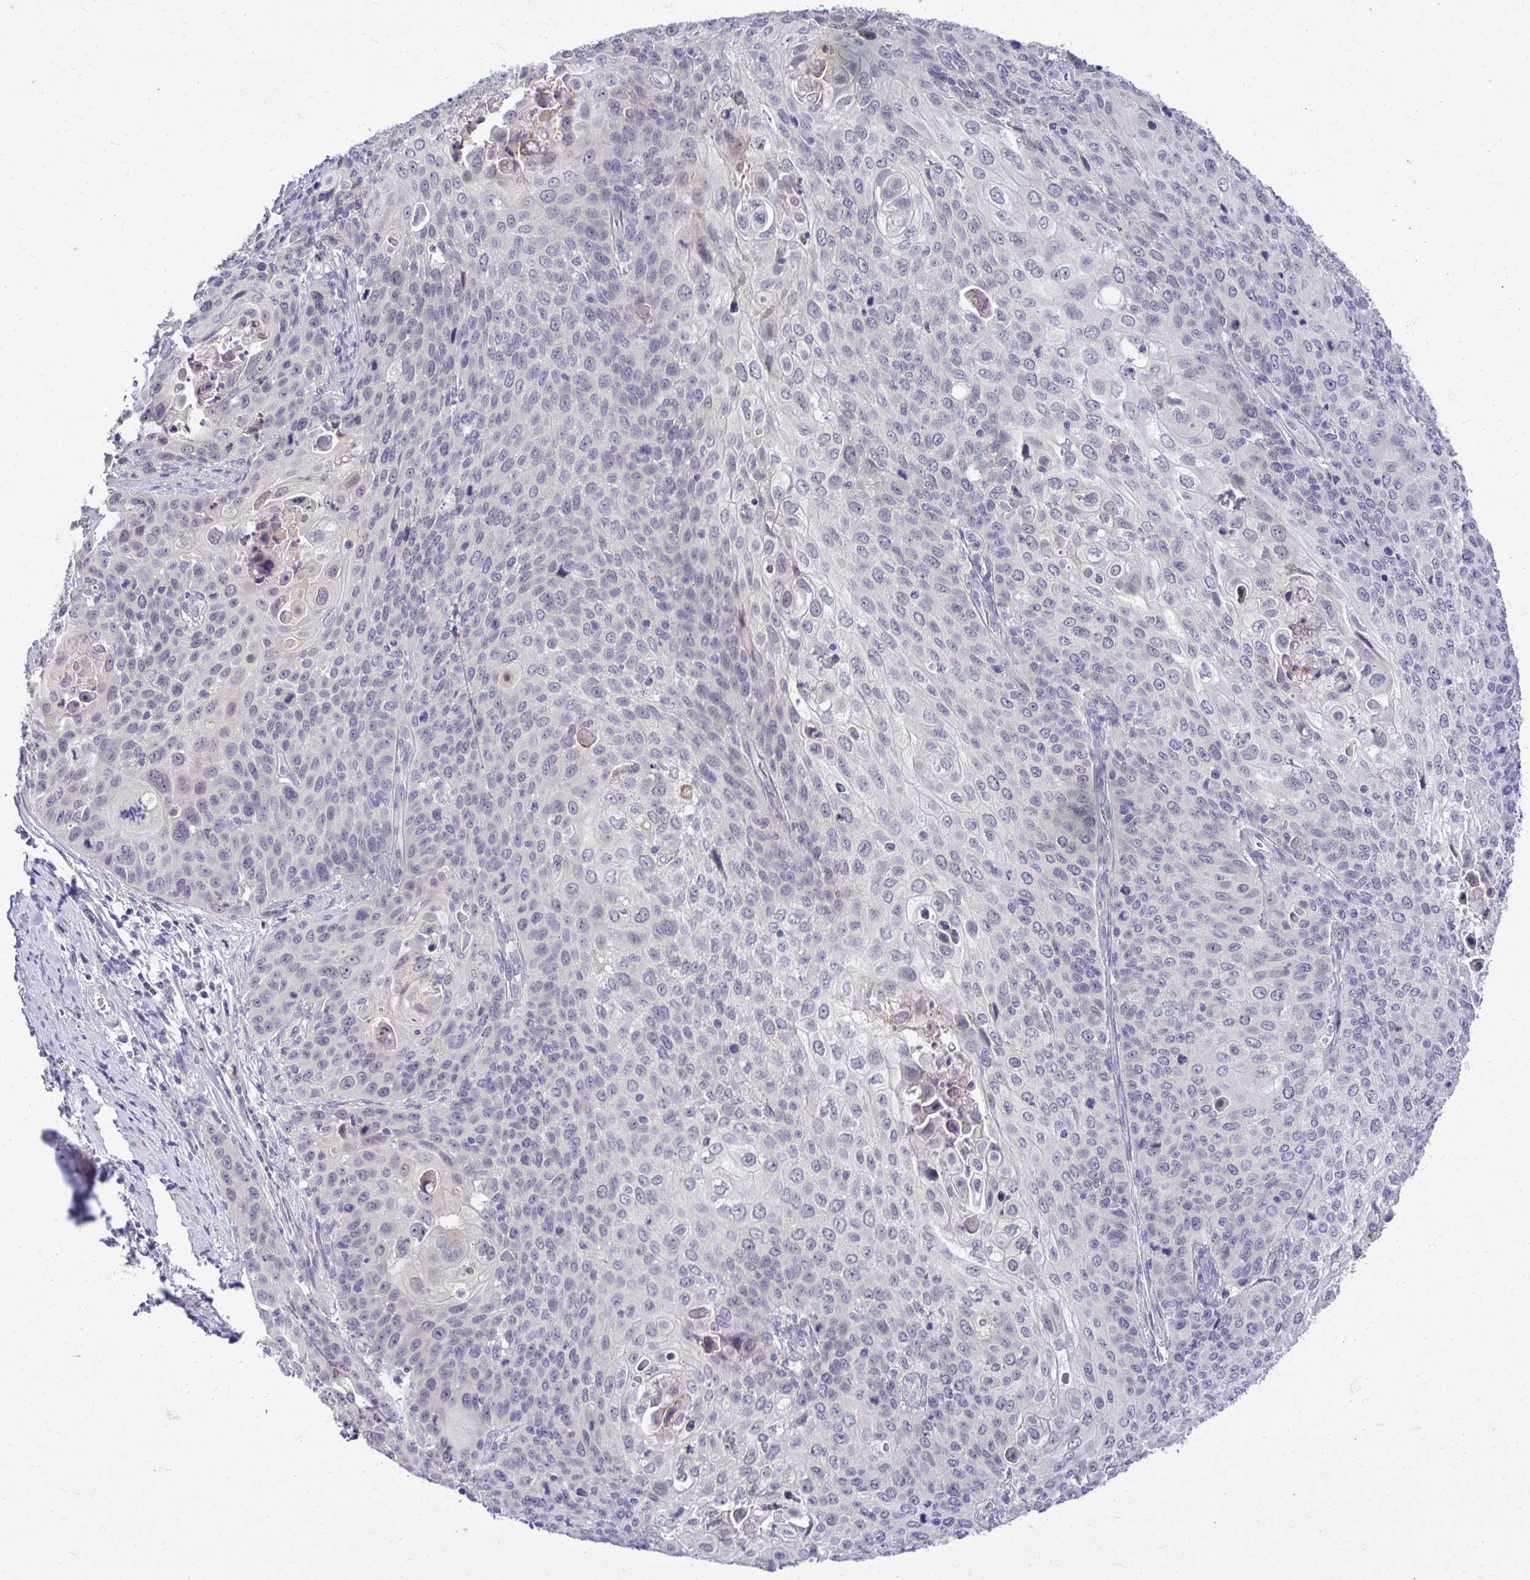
{"staining": {"intensity": "negative", "quantity": "none", "location": "none"}, "tissue": "cervical cancer", "cell_type": "Tumor cells", "image_type": "cancer", "snomed": [{"axis": "morphology", "description": "Squamous cell carcinoma, NOS"}, {"axis": "topography", "description": "Cervix"}], "caption": "IHC photomicrograph of neoplastic tissue: human cervical cancer (squamous cell carcinoma) stained with DAB reveals no significant protein expression in tumor cells.", "gene": "ZSWIM9", "patient": {"sex": "female", "age": 65}}